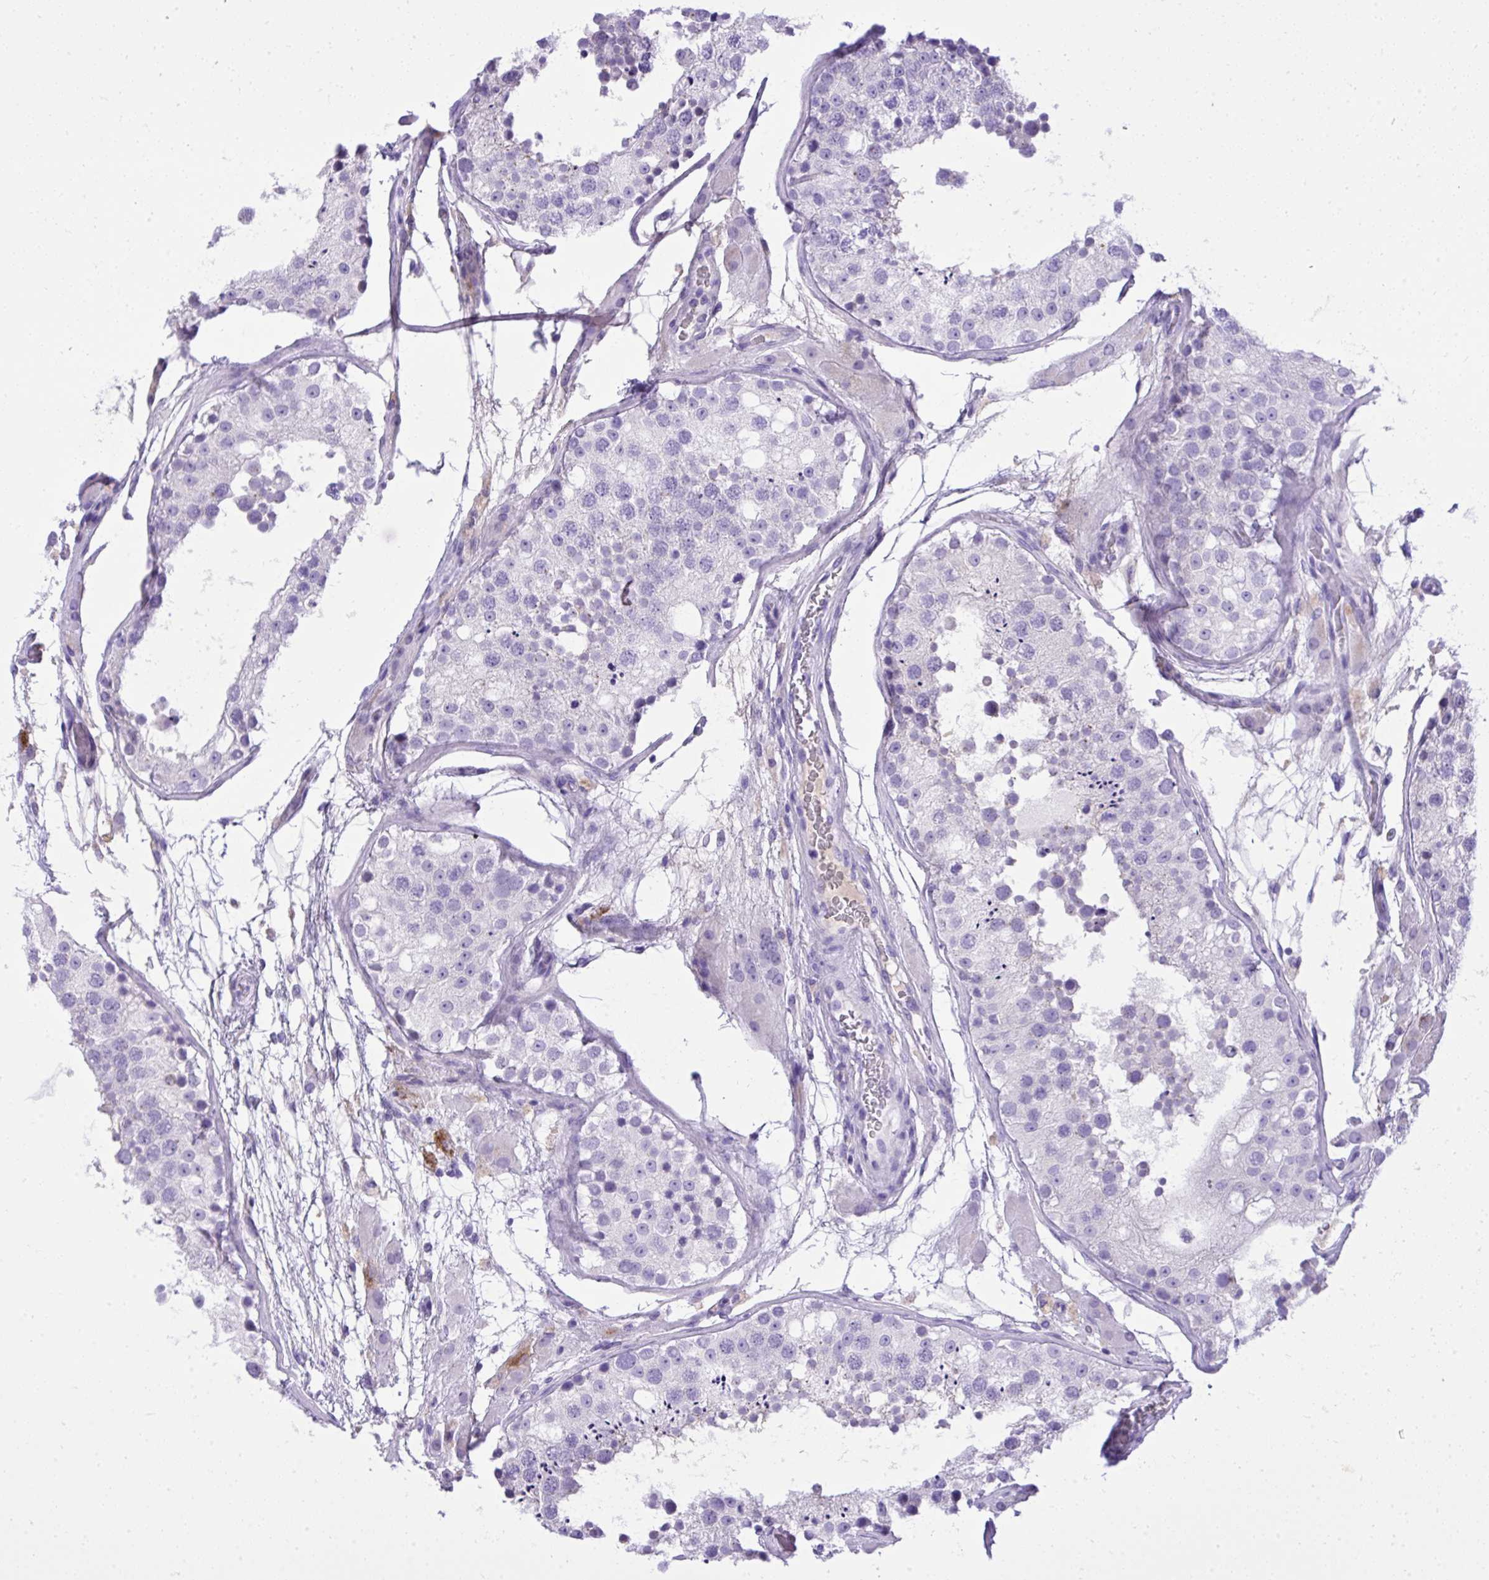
{"staining": {"intensity": "negative", "quantity": "none", "location": "none"}, "tissue": "testis", "cell_type": "Cells in seminiferous ducts", "image_type": "normal", "snomed": [{"axis": "morphology", "description": "Normal tissue, NOS"}, {"axis": "topography", "description": "Testis"}], "caption": "High magnification brightfield microscopy of benign testis stained with DAB (3,3'-diaminobenzidine) (brown) and counterstained with hematoxylin (blue): cells in seminiferous ducts show no significant expression. (DAB immunohistochemistry visualized using brightfield microscopy, high magnification).", "gene": "ST6GALNAC3", "patient": {"sex": "male", "age": 26}}